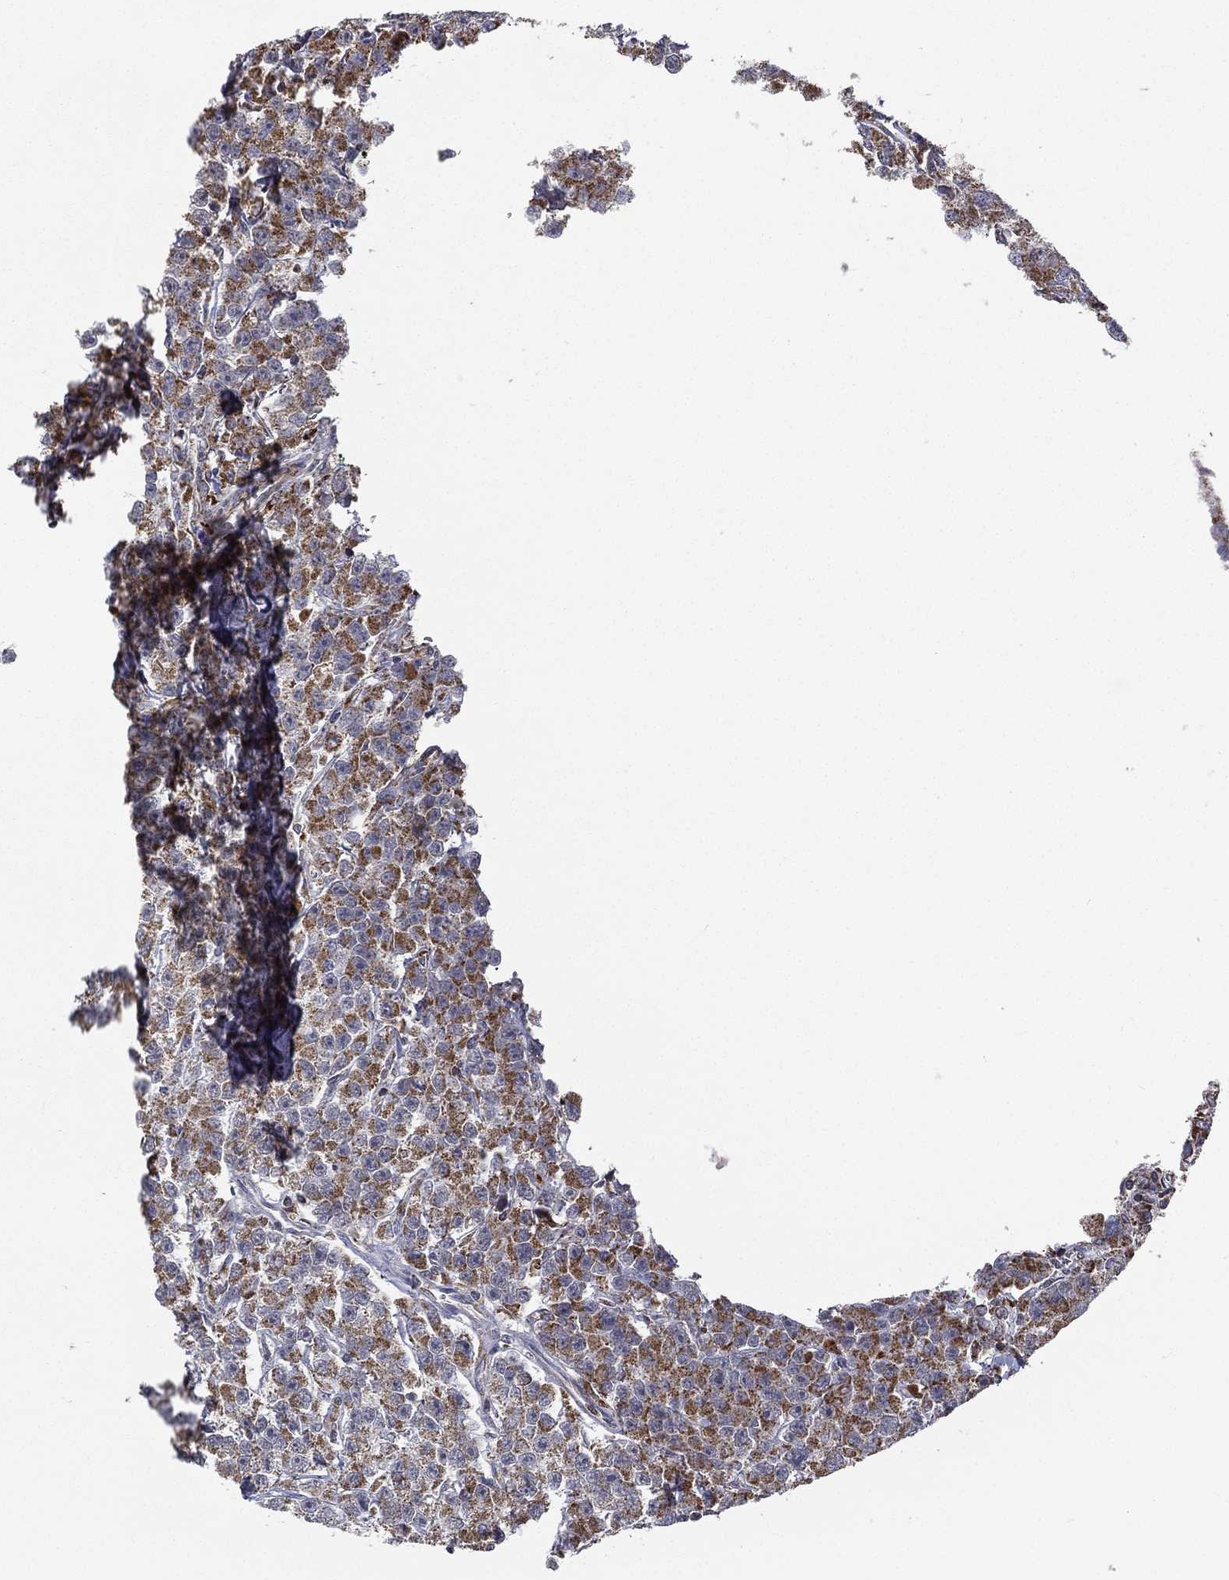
{"staining": {"intensity": "strong", "quantity": "25%-75%", "location": "cytoplasmic/membranous"}, "tissue": "testis cancer", "cell_type": "Tumor cells", "image_type": "cancer", "snomed": [{"axis": "morphology", "description": "Seminoma, NOS"}, {"axis": "topography", "description": "Testis"}], "caption": "Seminoma (testis) was stained to show a protein in brown. There is high levels of strong cytoplasmic/membranous positivity in about 25%-75% of tumor cells. (DAB (3,3'-diaminobenzidine) = brown stain, brightfield microscopy at high magnification).", "gene": "RIN3", "patient": {"sex": "male", "age": 59}}